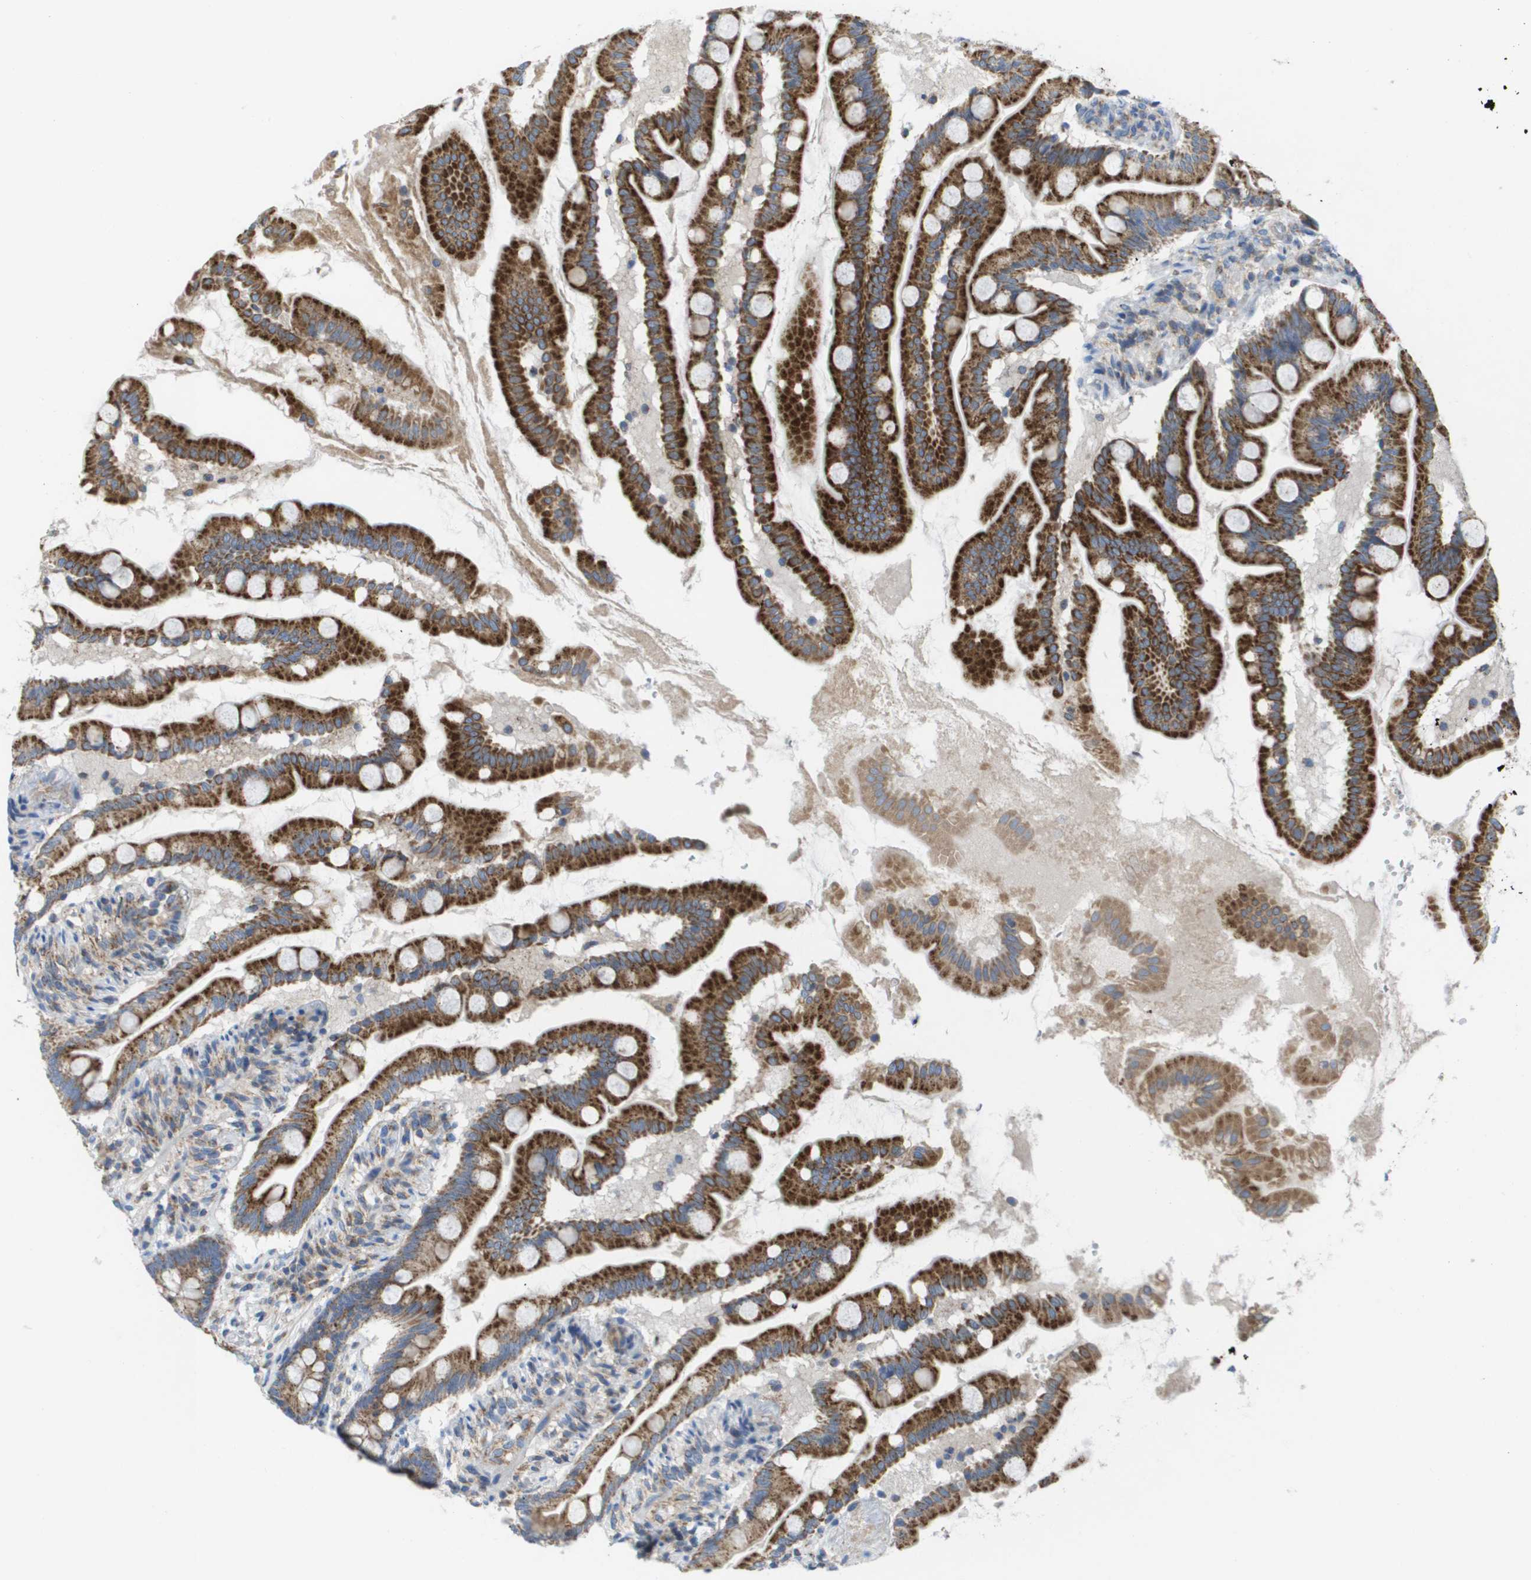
{"staining": {"intensity": "strong", "quantity": ">75%", "location": "cytoplasmic/membranous"}, "tissue": "small intestine", "cell_type": "Glandular cells", "image_type": "normal", "snomed": [{"axis": "morphology", "description": "Normal tissue, NOS"}, {"axis": "topography", "description": "Small intestine"}], "caption": "High-magnification brightfield microscopy of benign small intestine stained with DAB (3,3'-diaminobenzidine) (brown) and counterstained with hematoxylin (blue). glandular cells exhibit strong cytoplasmic/membranous expression is present in approximately>75% of cells. Nuclei are stained in blue.", "gene": "FIS1", "patient": {"sex": "female", "age": 56}}